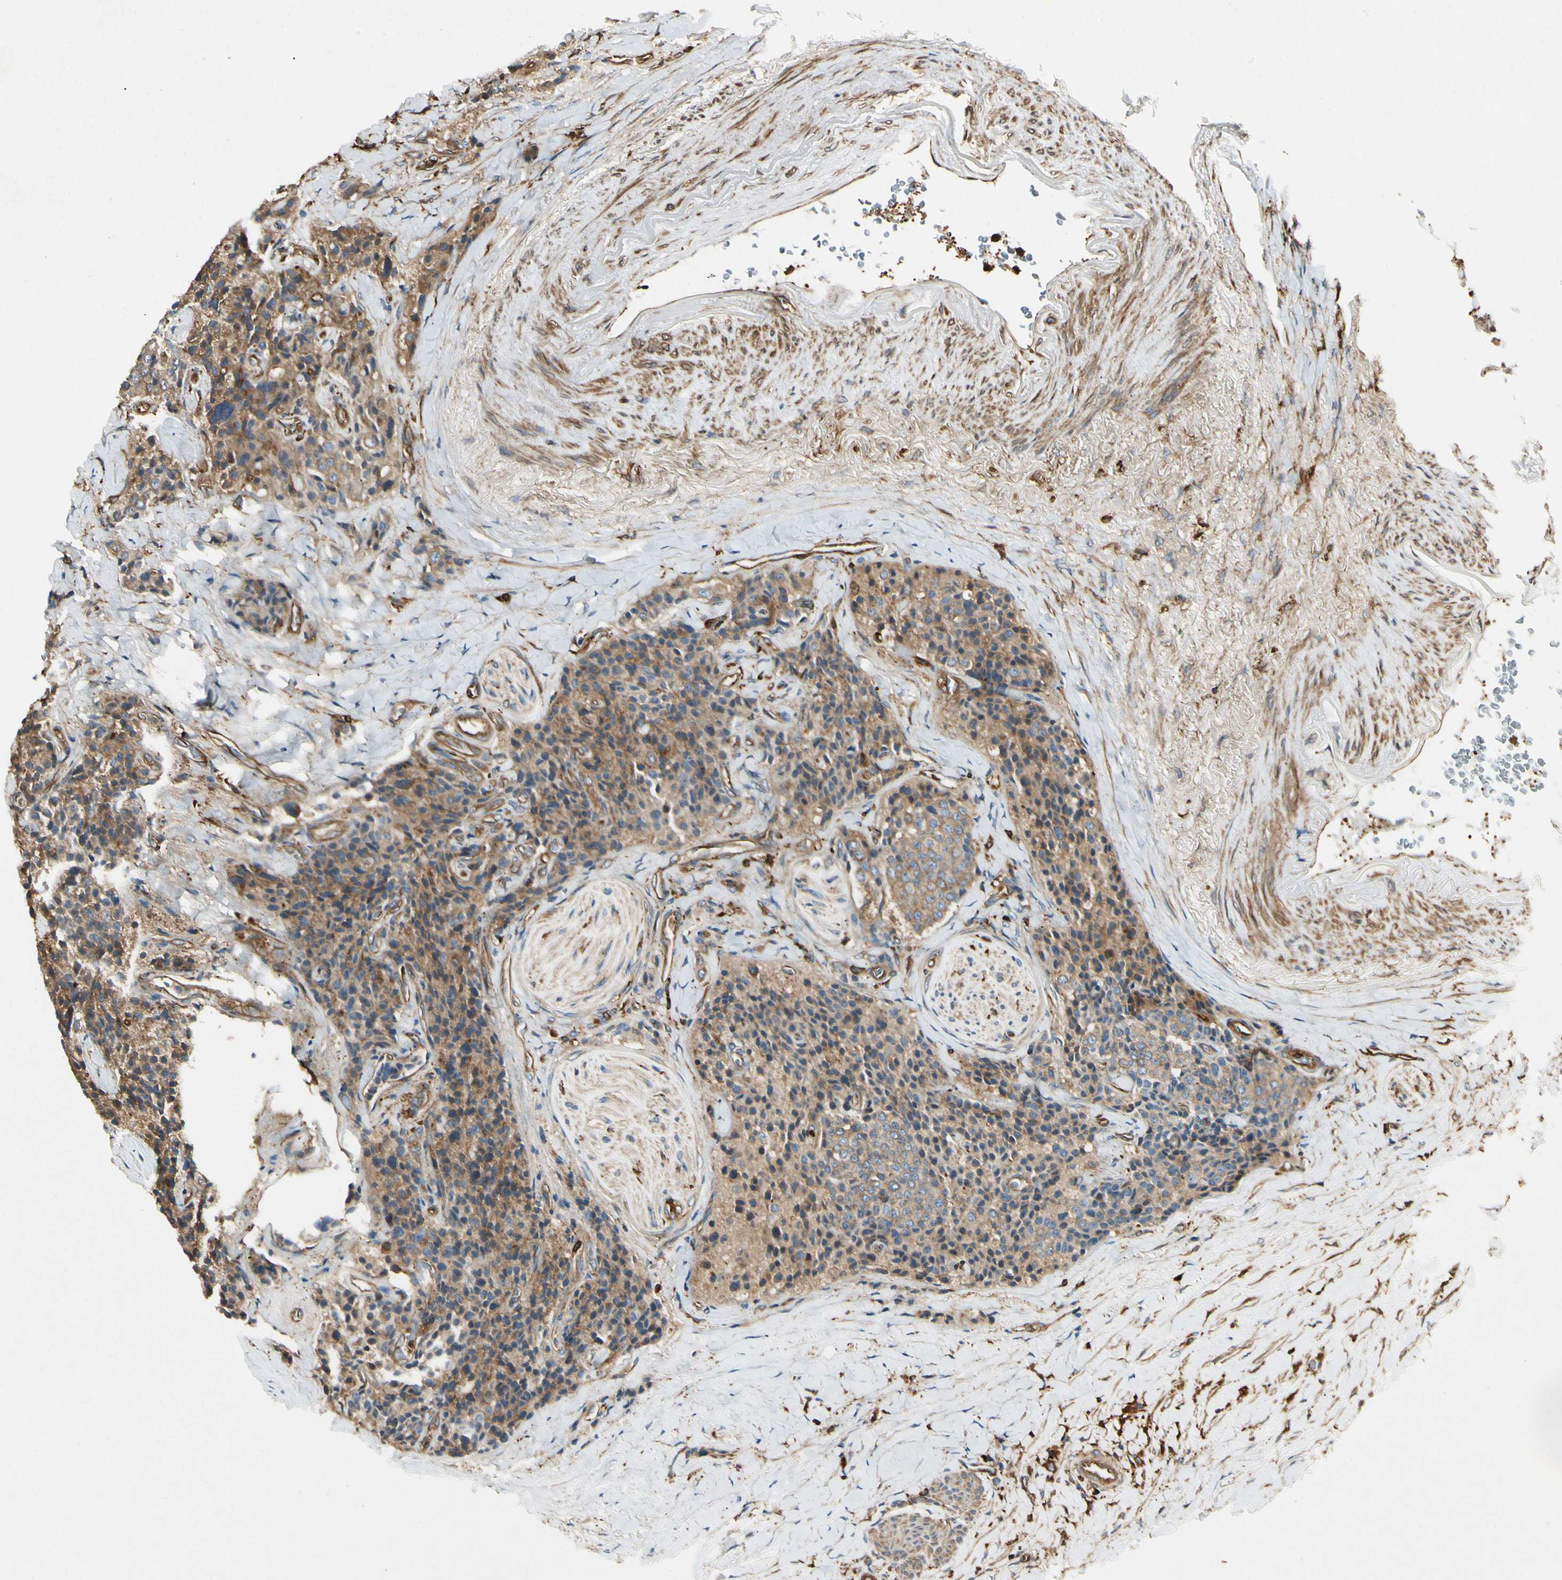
{"staining": {"intensity": "moderate", "quantity": ">75%", "location": "cytoplasmic/membranous"}, "tissue": "carcinoid", "cell_type": "Tumor cells", "image_type": "cancer", "snomed": [{"axis": "morphology", "description": "Carcinoid, malignant, NOS"}, {"axis": "topography", "description": "Colon"}], "caption": "This is an image of immunohistochemistry staining of carcinoid (malignant), which shows moderate positivity in the cytoplasmic/membranous of tumor cells.", "gene": "ARPC2", "patient": {"sex": "female", "age": 61}}